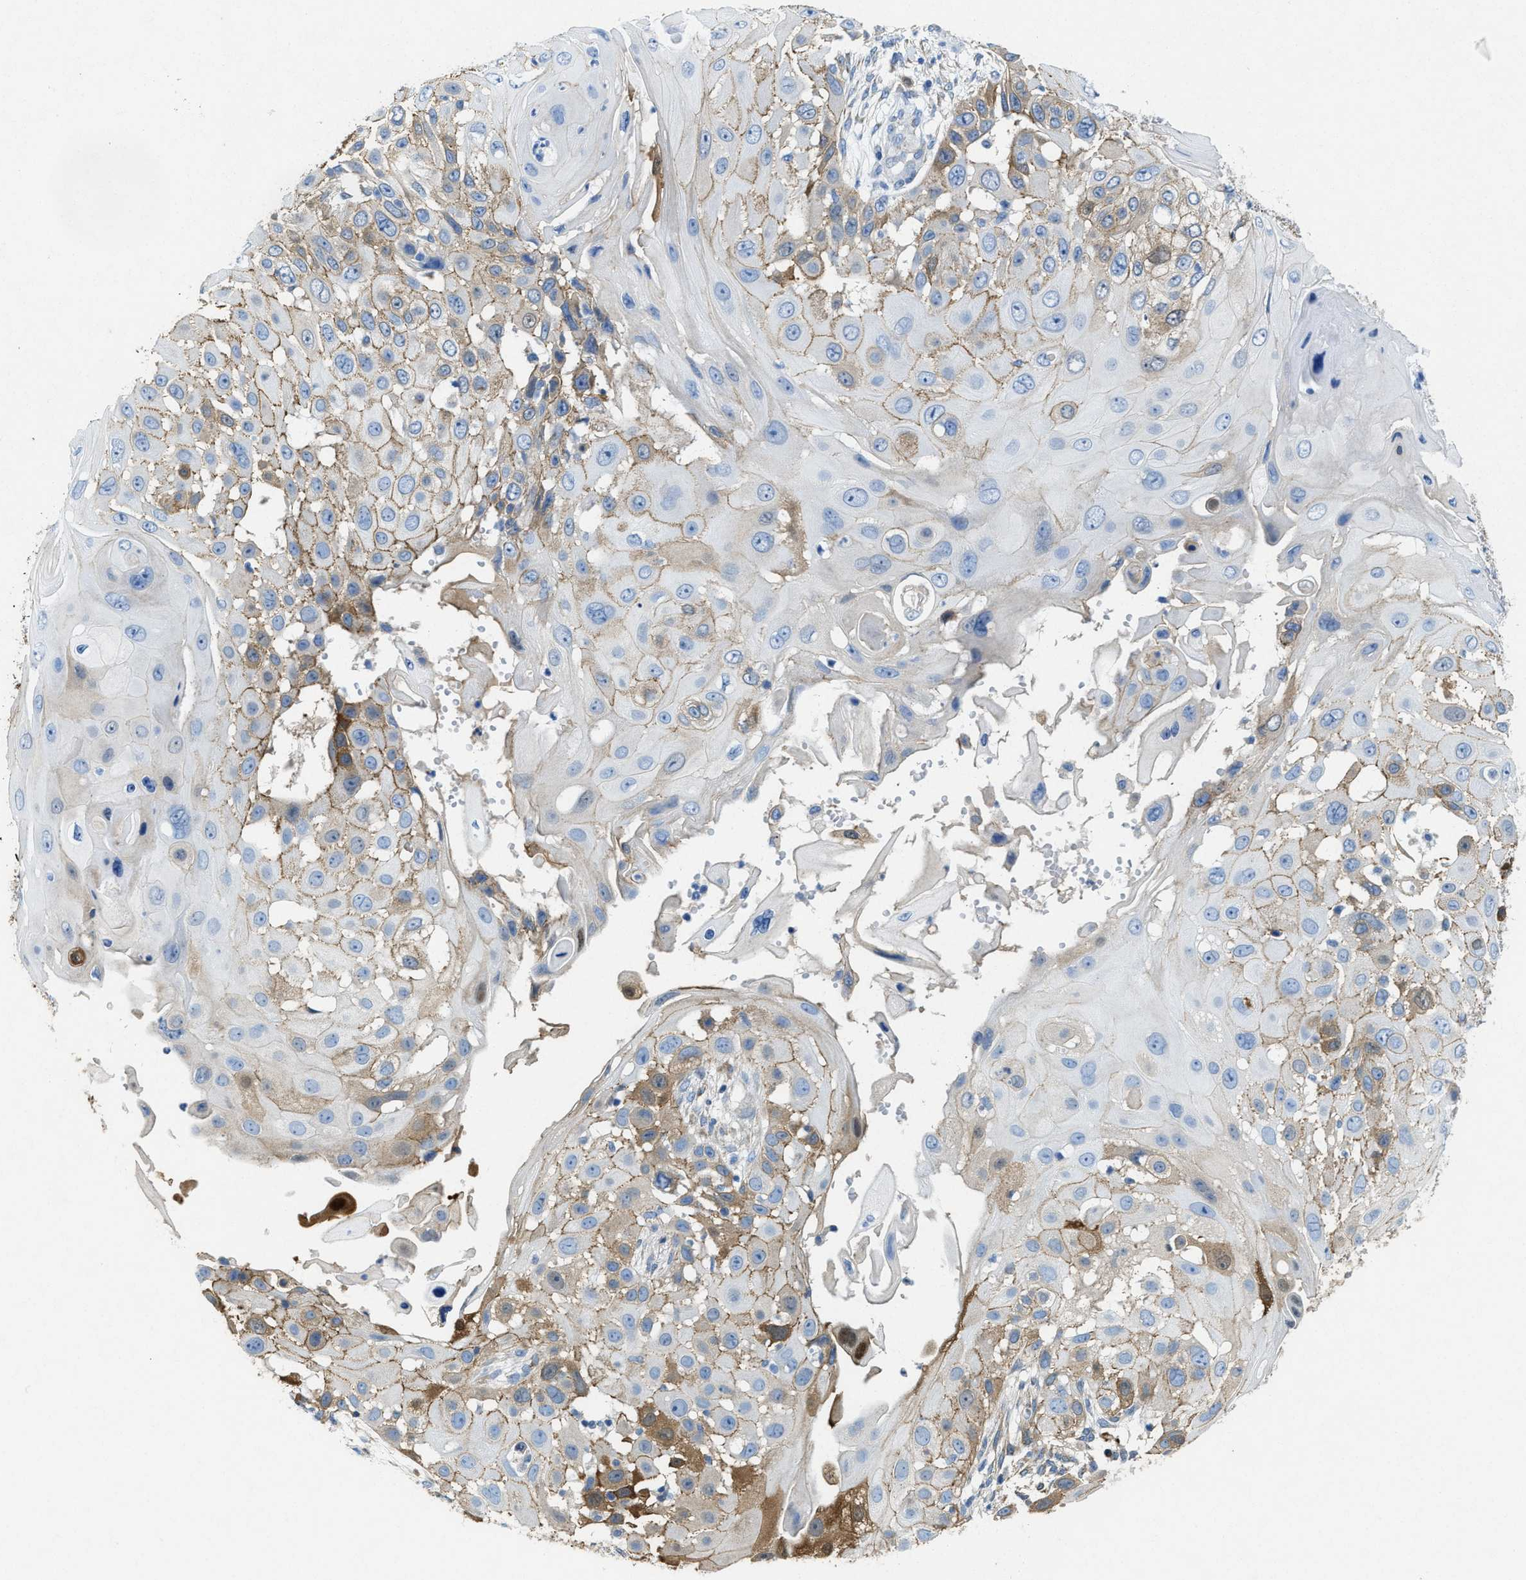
{"staining": {"intensity": "moderate", "quantity": "25%-75%", "location": "cytoplasmic/membranous"}, "tissue": "skin cancer", "cell_type": "Tumor cells", "image_type": "cancer", "snomed": [{"axis": "morphology", "description": "Squamous cell carcinoma, NOS"}, {"axis": "topography", "description": "Skin"}], "caption": "Immunohistochemistry (IHC) of human skin cancer (squamous cell carcinoma) shows medium levels of moderate cytoplasmic/membranous positivity in approximately 25%-75% of tumor cells. The staining was performed using DAB to visualize the protein expression in brown, while the nuclei were stained in blue with hematoxylin (Magnification: 20x).", "gene": "ASS1", "patient": {"sex": "female", "age": 44}}